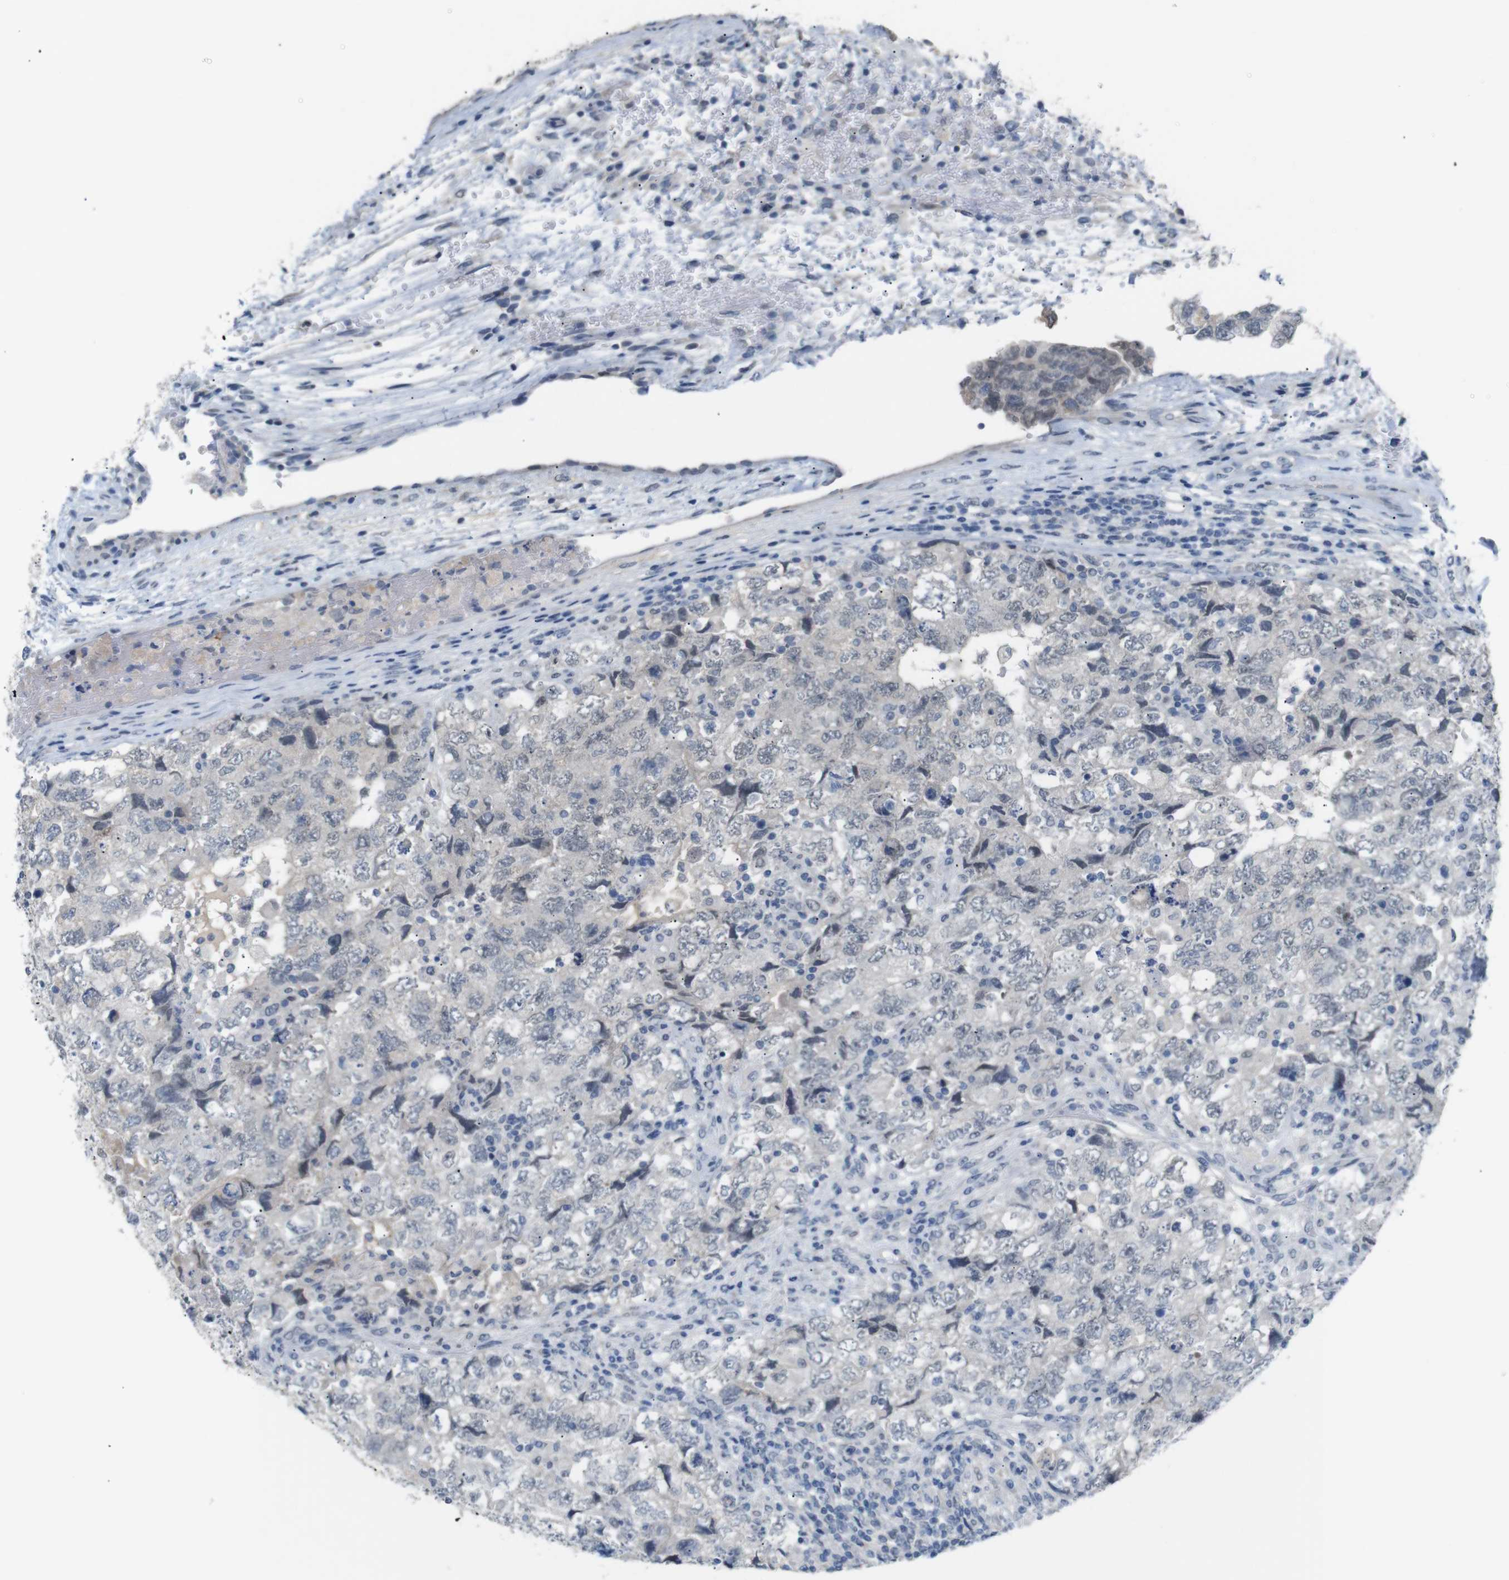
{"staining": {"intensity": "negative", "quantity": "none", "location": "none"}, "tissue": "testis cancer", "cell_type": "Tumor cells", "image_type": "cancer", "snomed": [{"axis": "morphology", "description": "Carcinoma, Embryonal, NOS"}, {"axis": "topography", "description": "Testis"}], "caption": "DAB immunohistochemical staining of testis cancer (embryonal carcinoma) demonstrates no significant staining in tumor cells.", "gene": "CHRM5", "patient": {"sex": "male", "age": 36}}